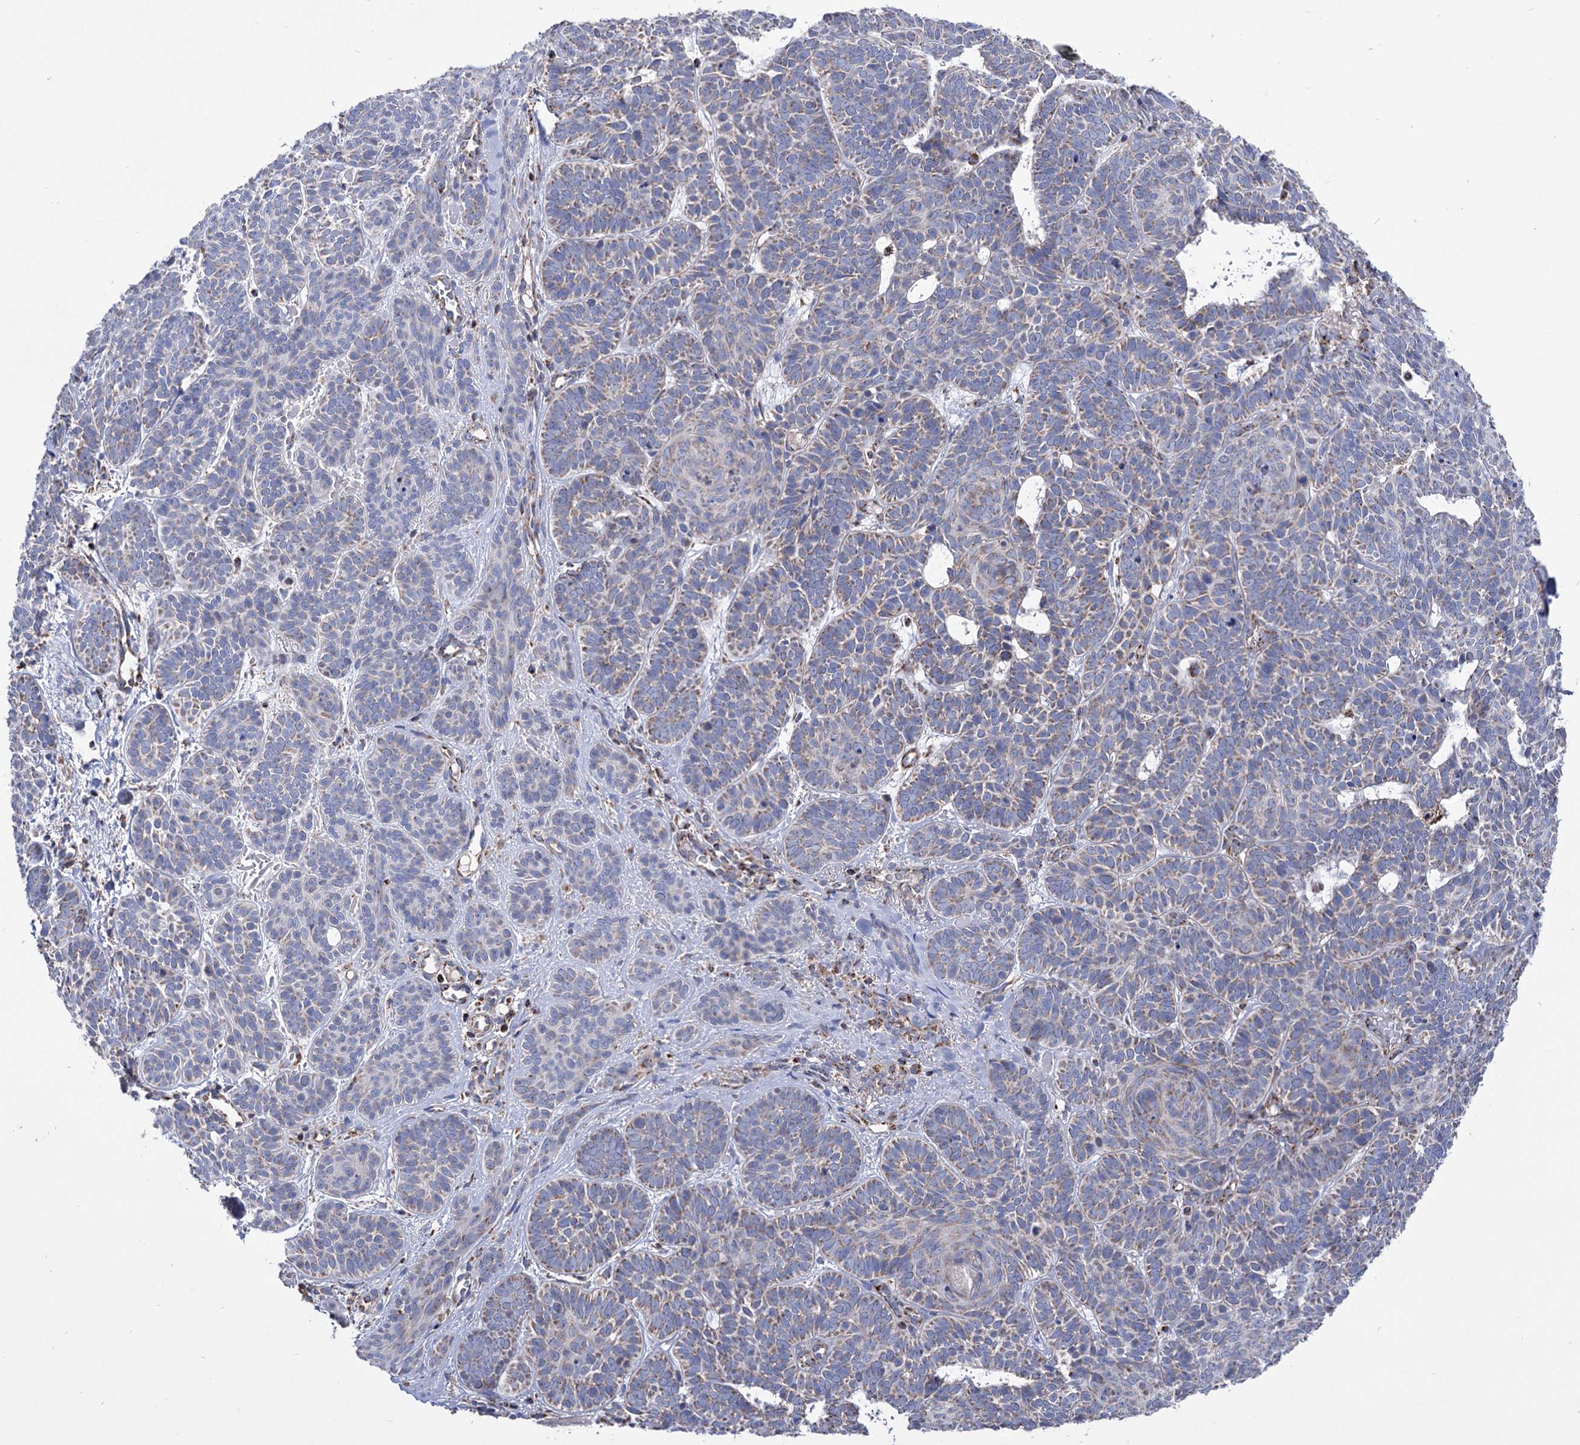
{"staining": {"intensity": "moderate", "quantity": "25%-75%", "location": "cytoplasmic/membranous"}, "tissue": "skin cancer", "cell_type": "Tumor cells", "image_type": "cancer", "snomed": [{"axis": "morphology", "description": "Basal cell carcinoma"}, {"axis": "topography", "description": "Skin"}], "caption": "An immunohistochemistry (IHC) micrograph of neoplastic tissue is shown. Protein staining in brown shows moderate cytoplasmic/membranous positivity in skin cancer (basal cell carcinoma) within tumor cells.", "gene": "ABHD10", "patient": {"sex": "male", "age": 85}}